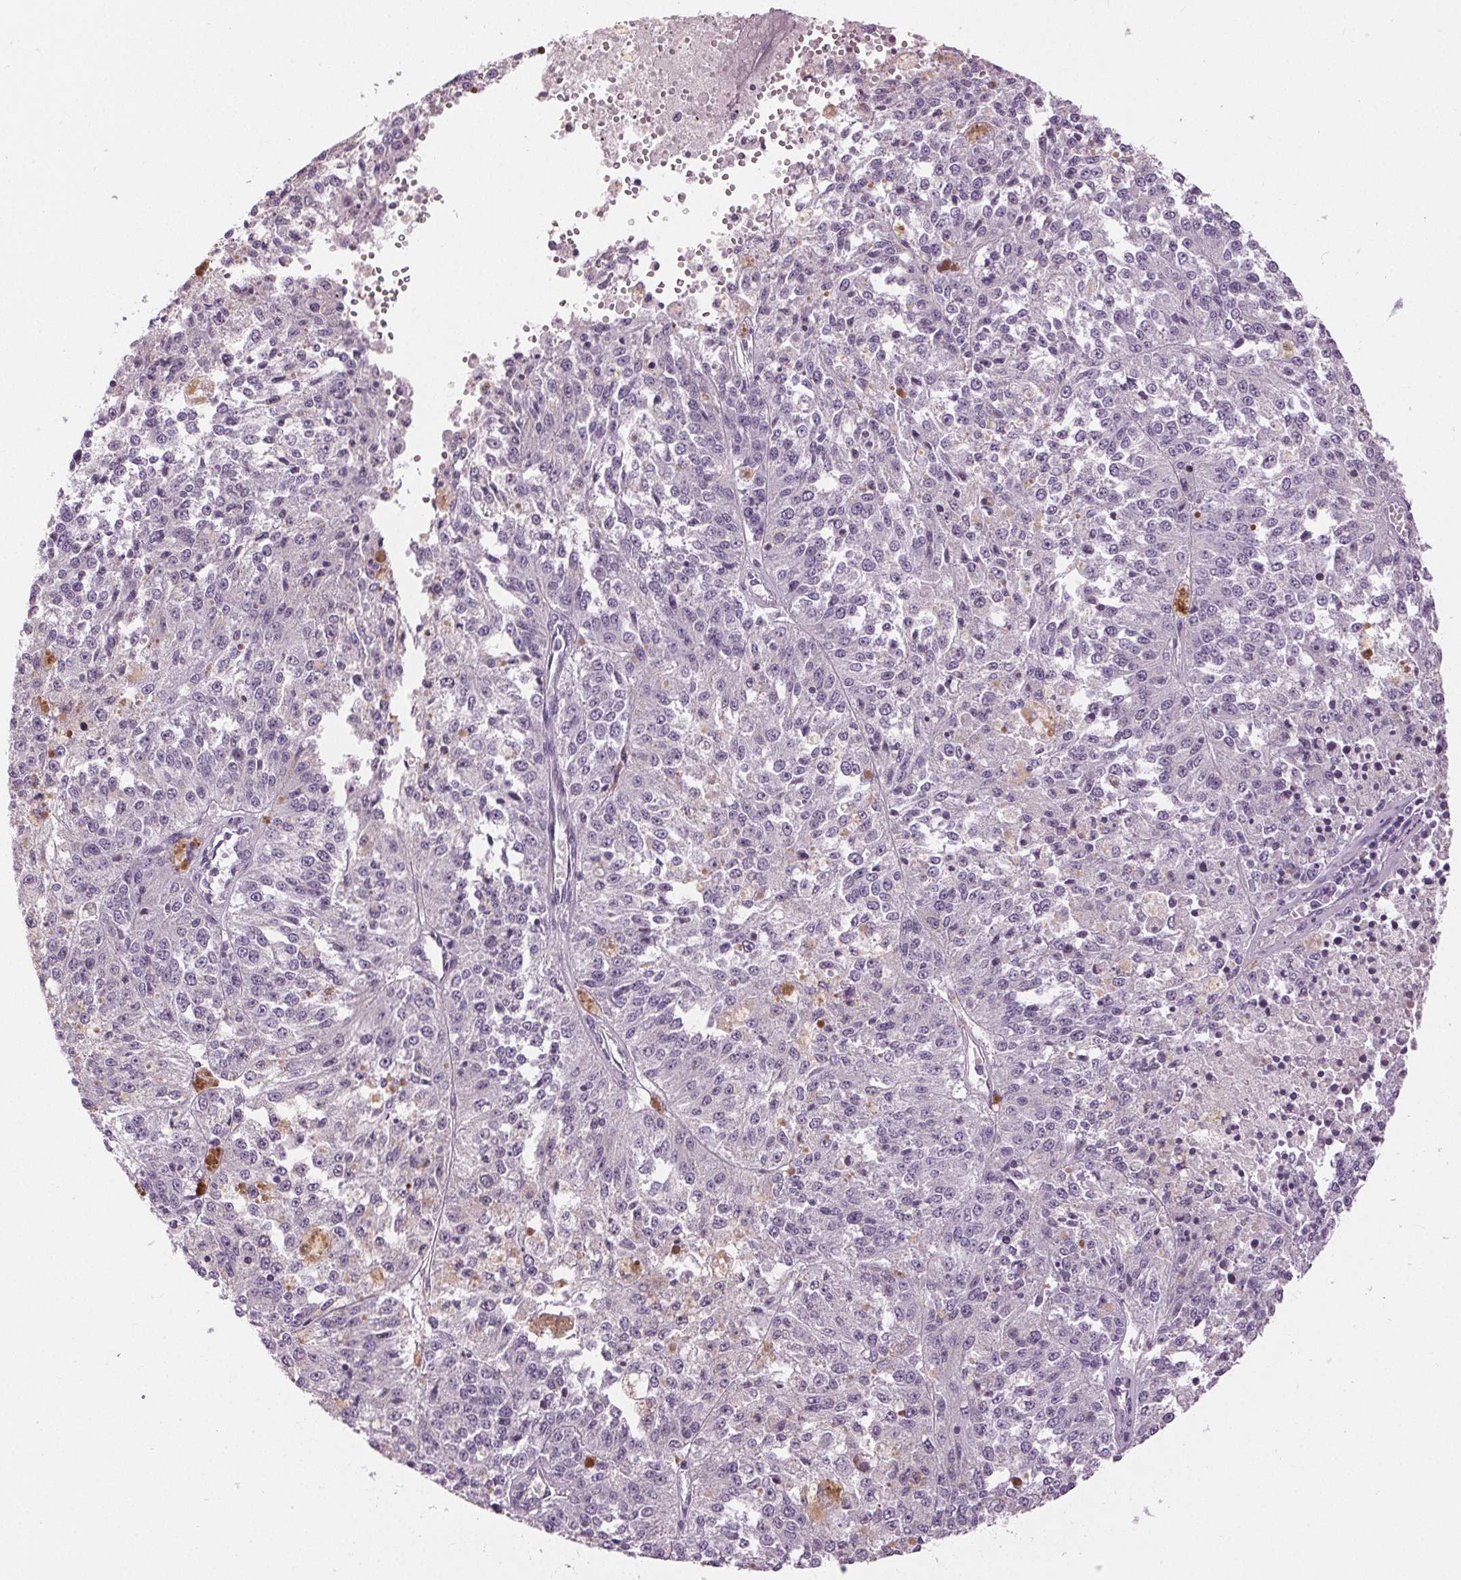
{"staining": {"intensity": "negative", "quantity": "none", "location": "none"}, "tissue": "melanoma", "cell_type": "Tumor cells", "image_type": "cancer", "snomed": [{"axis": "morphology", "description": "Malignant melanoma, Metastatic site"}, {"axis": "topography", "description": "Lymph node"}], "caption": "The photomicrograph reveals no significant positivity in tumor cells of melanoma.", "gene": "MISP", "patient": {"sex": "female", "age": 64}}